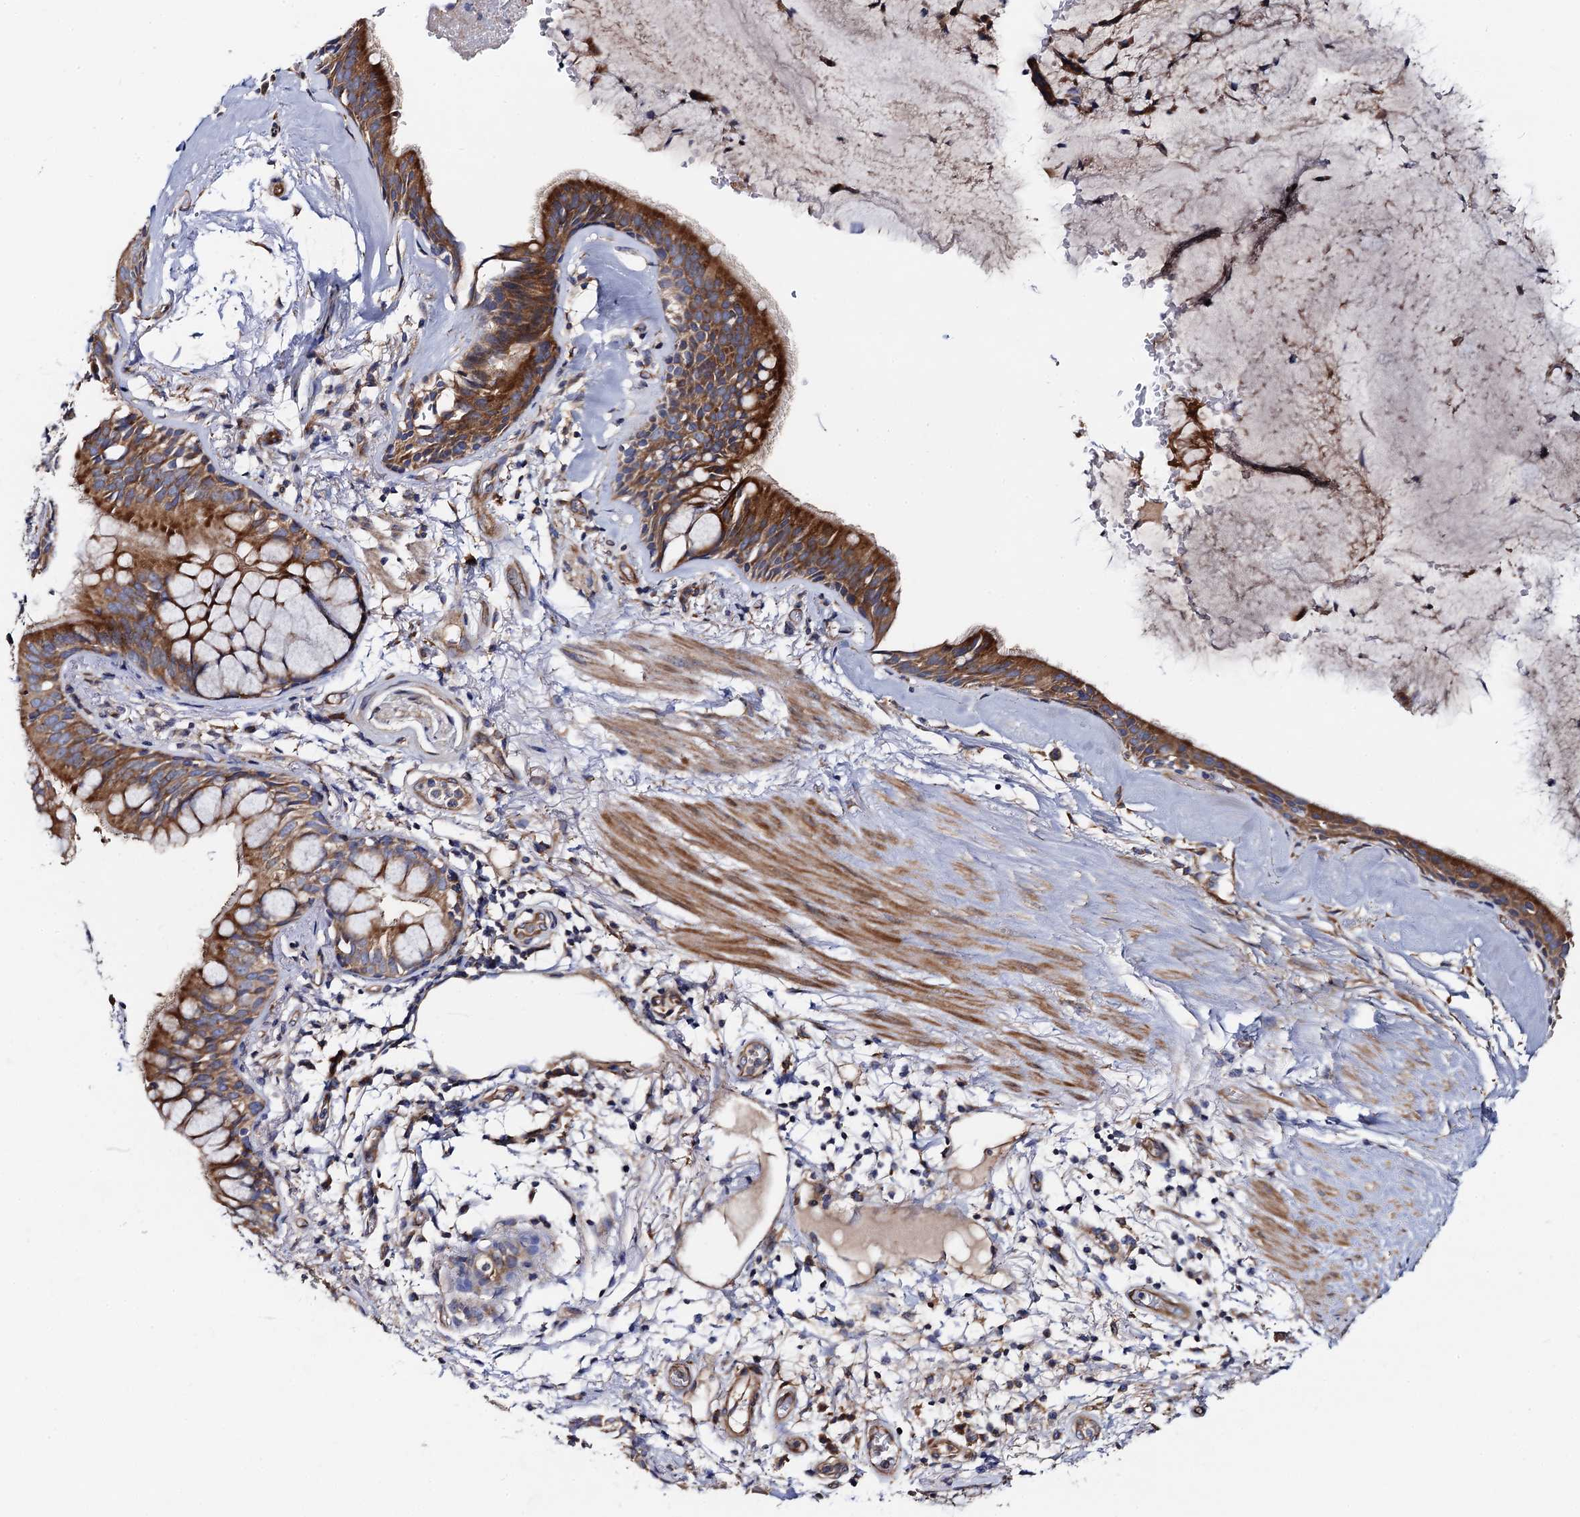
{"staining": {"intensity": "negative", "quantity": "none", "location": "none"}, "tissue": "adipose tissue", "cell_type": "Adipocytes", "image_type": "normal", "snomed": [{"axis": "morphology", "description": "Normal tissue, NOS"}, {"axis": "topography", "description": "Cartilage tissue"}], "caption": "Immunohistochemistry image of normal human adipose tissue stained for a protein (brown), which reveals no expression in adipocytes. (DAB immunohistochemistry visualized using brightfield microscopy, high magnification).", "gene": "MRPL48", "patient": {"sex": "female", "age": 63}}